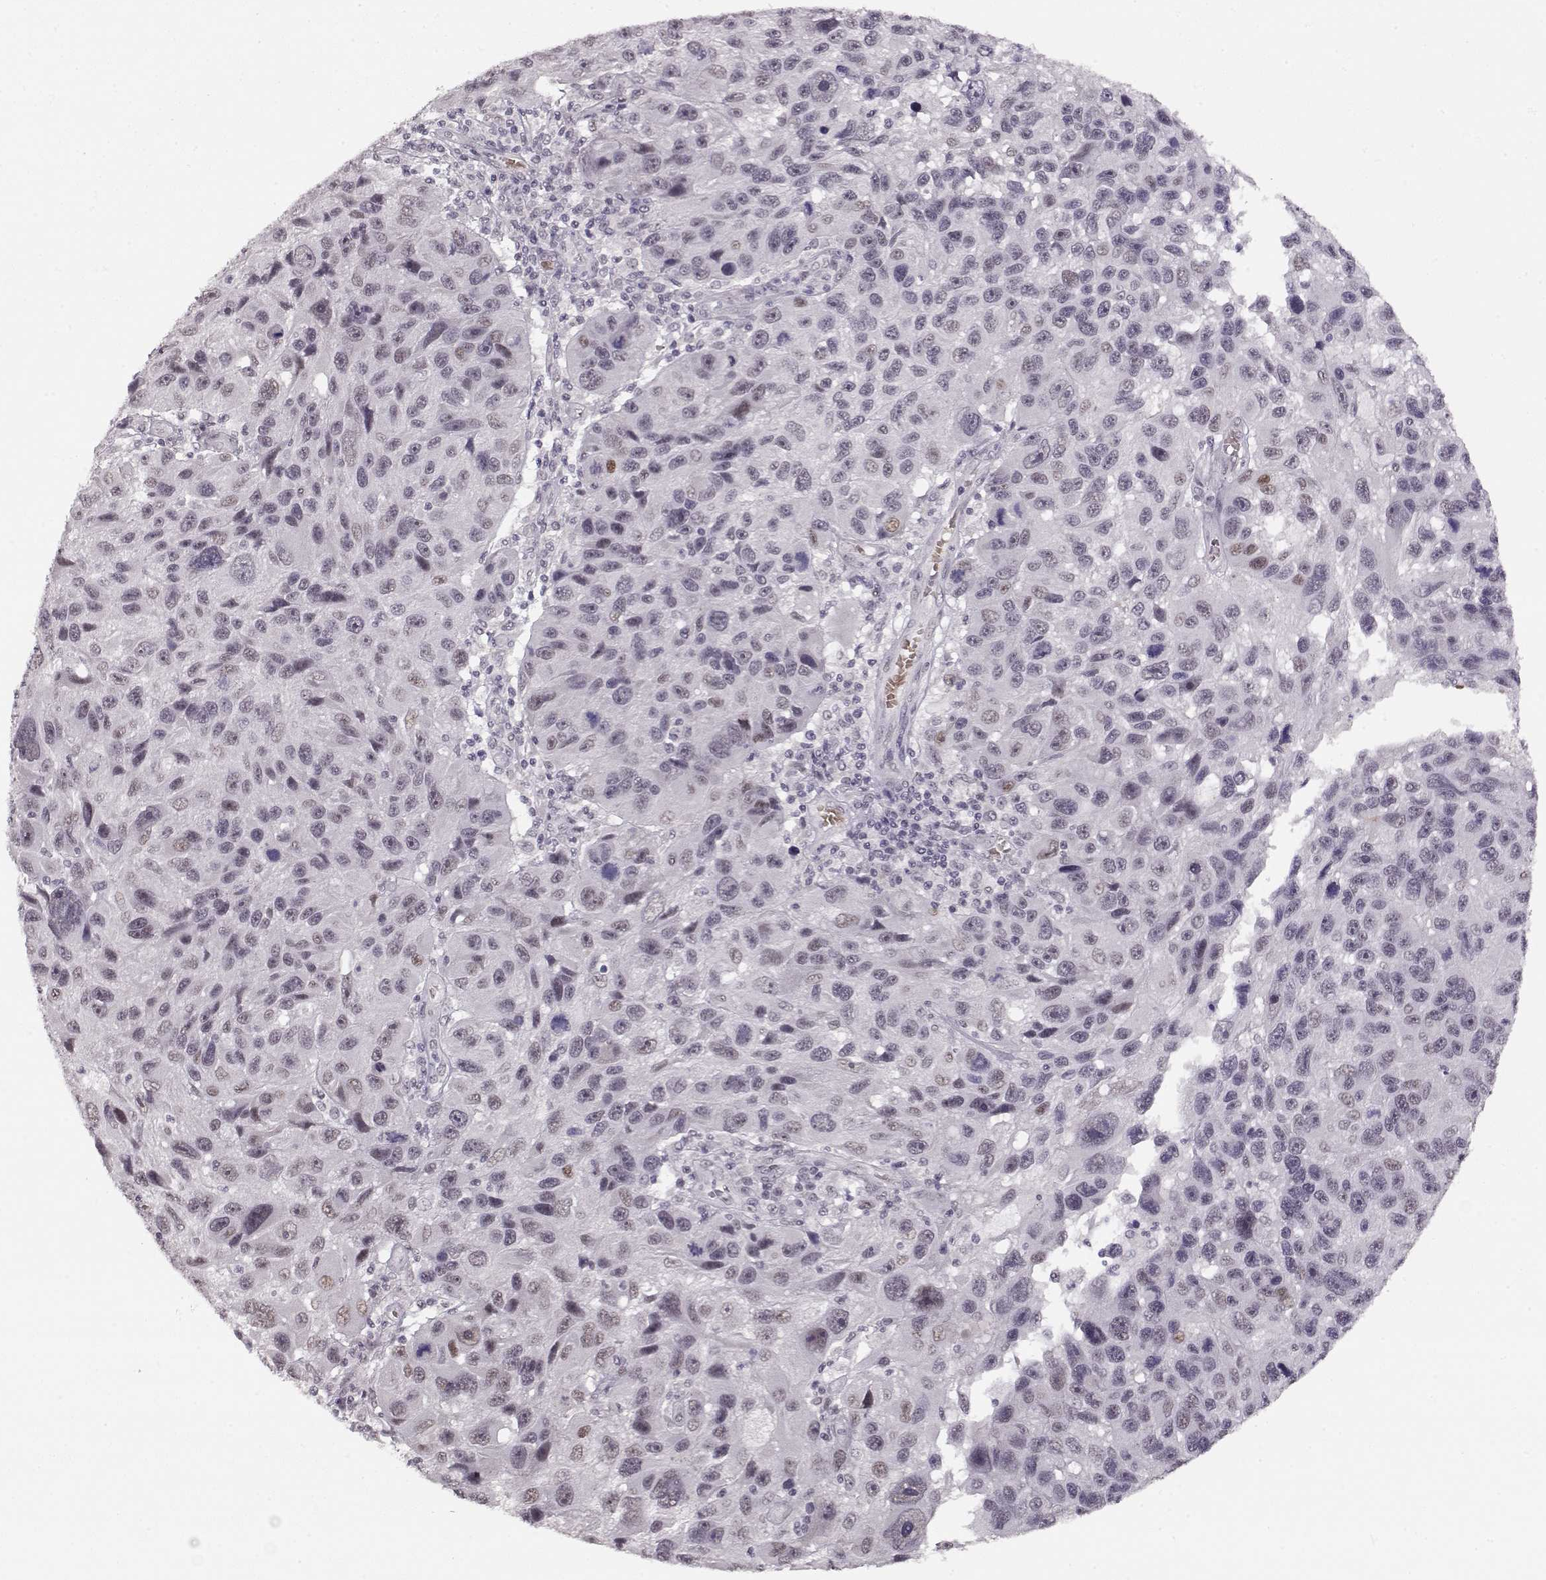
{"staining": {"intensity": "negative", "quantity": "none", "location": "none"}, "tissue": "melanoma", "cell_type": "Tumor cells", "image_type": "cancer", "snomed": [{"axis": "morphology", "description": "Malignant melanoma, NOS"}, {"axis": "topography", "description": "Skin"}], "caption": "Tumor cells show no significant protein expression in melanoma.", "gene": "PCP4", "patient": {"sex": "male", "age": 53}}